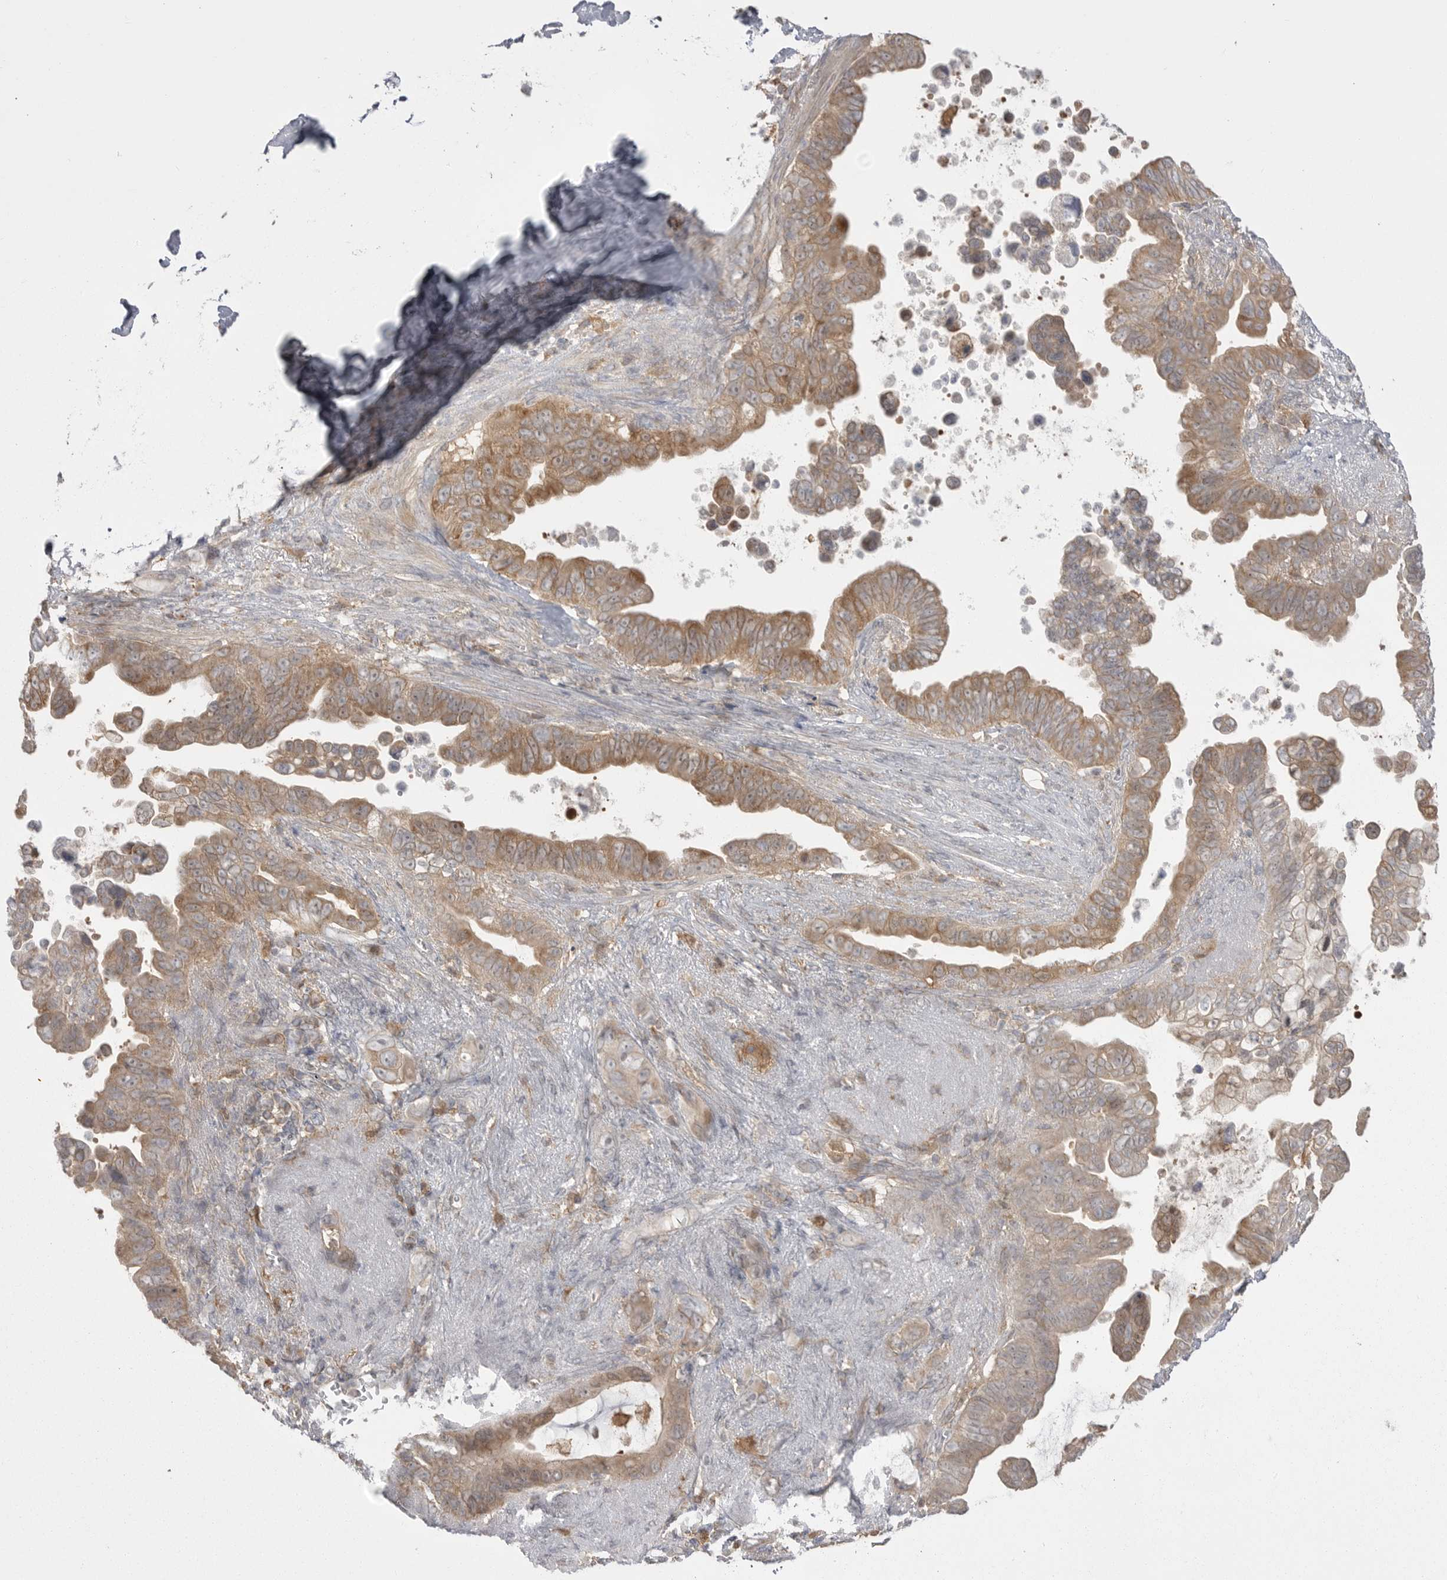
{"staining": {"intensity": "moderate", "quantity": ">75%", "location": "cytoplasmic/membranous"}, "tissue": "pancreatic cancer", "cell_type": "Tumor cells", "image_type": "cancer", "snomed": [{"axis": "morphology", "description": "Adenocarcinoma, NOS"}, {"axis": "topography", "description": "Pancreas"}], "caption": "A medium amount of moderate cytoplasmic/membranous staining is appreciated in about >75% of tumor cells in pancreatic cancer tissue. (DAB IHC with brightfield microscopy, high magnification).", "gene": "KYAT3", "patient": {"sex": "female", "age": 72}}